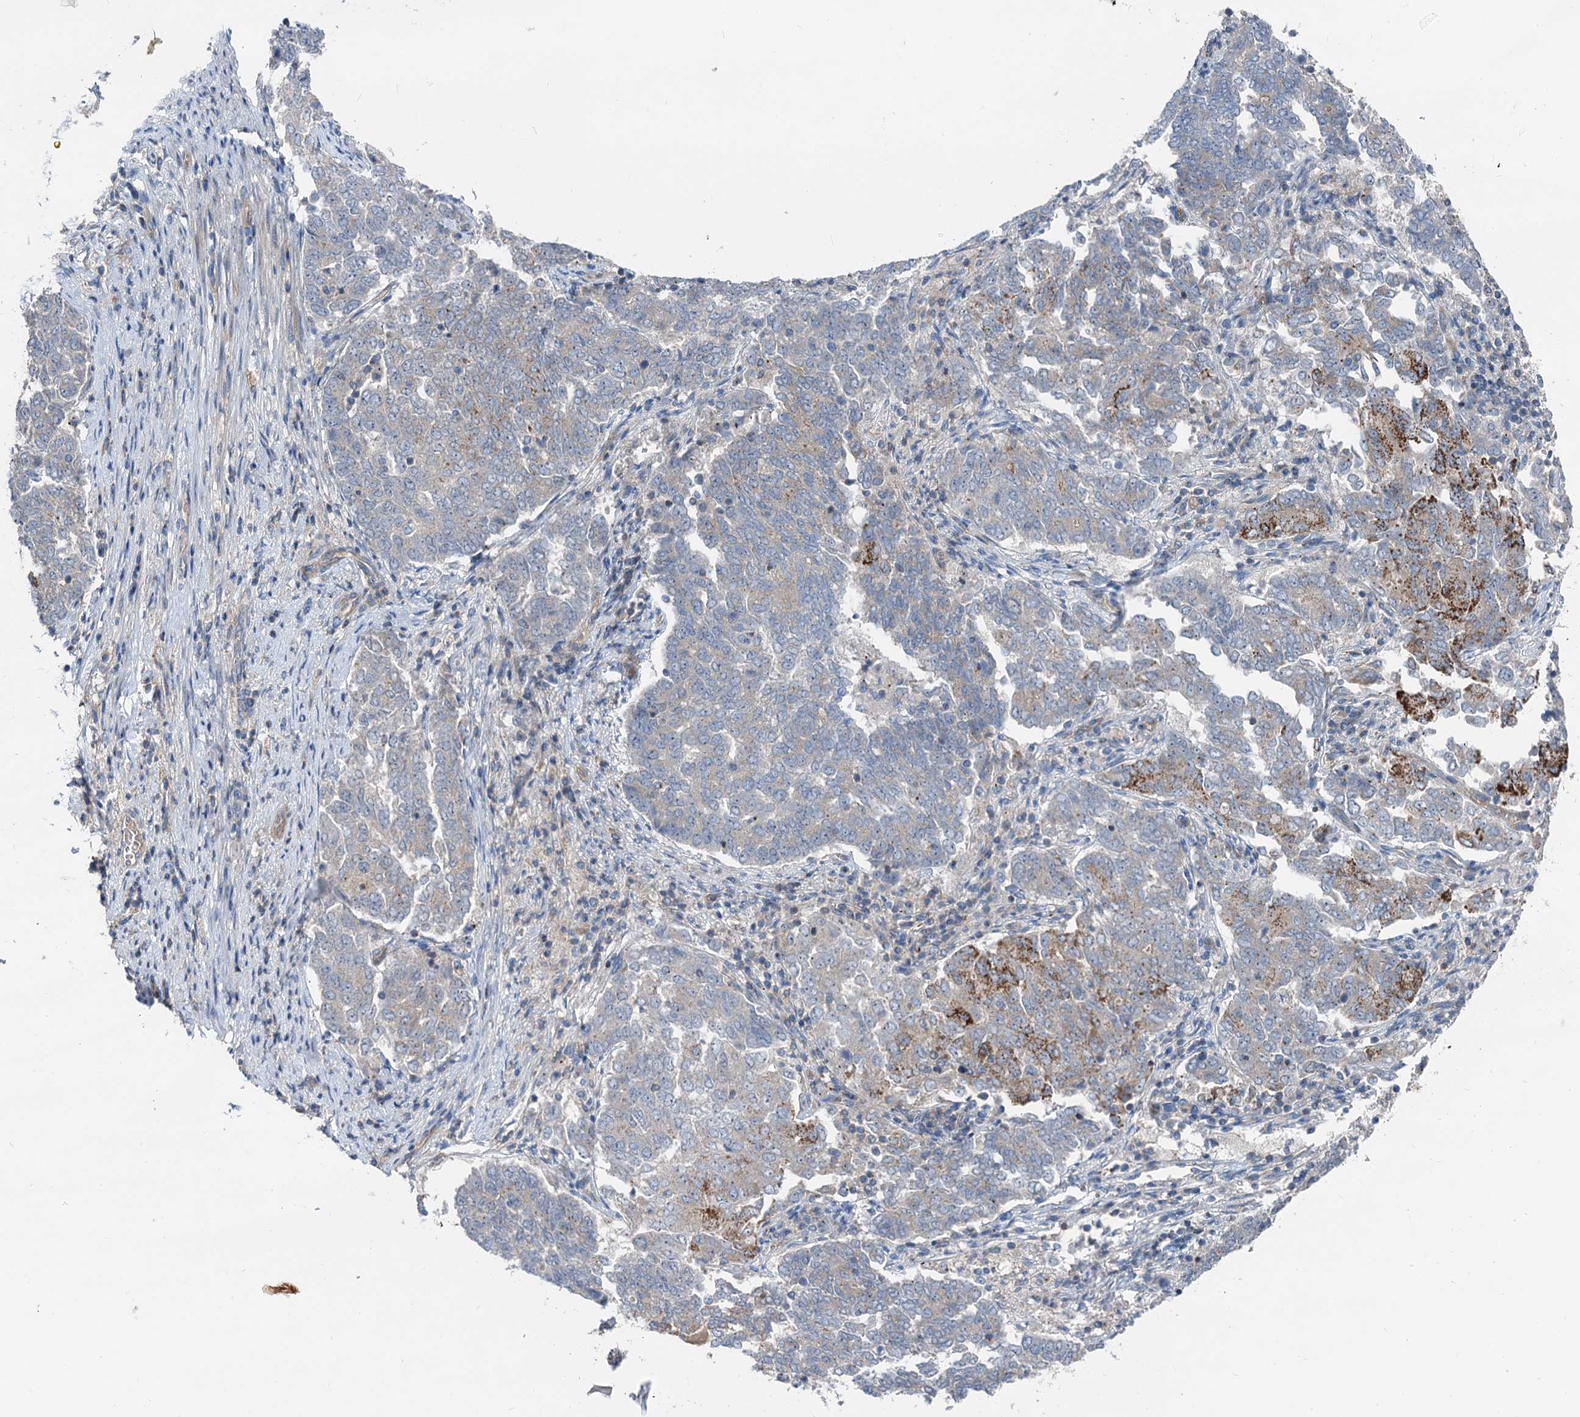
{"staining": {"intensity": "moderate", "quantity": "<25%", "location": "cytoplasmic/membranous"}, "tissue": "endometrial cancer", "cell_type": "Tumor cells", "image_type": "cancer", "snomed": [{"axis": "morphology", "description": "Adenocarcinoma, NOS"}, {"axis": "topography", "description": "Endometrium"}], "caption": "Endometrial cancer (adenocarcinoma) stained for a protein shows moderate cytoplasmic/membranous positivity in tumor cells. The protein of interest is shown in brown color, while the nuclei are stained blue.", "gene": "ANKRD26", "patient": {"sex": "female", "age": 80}}